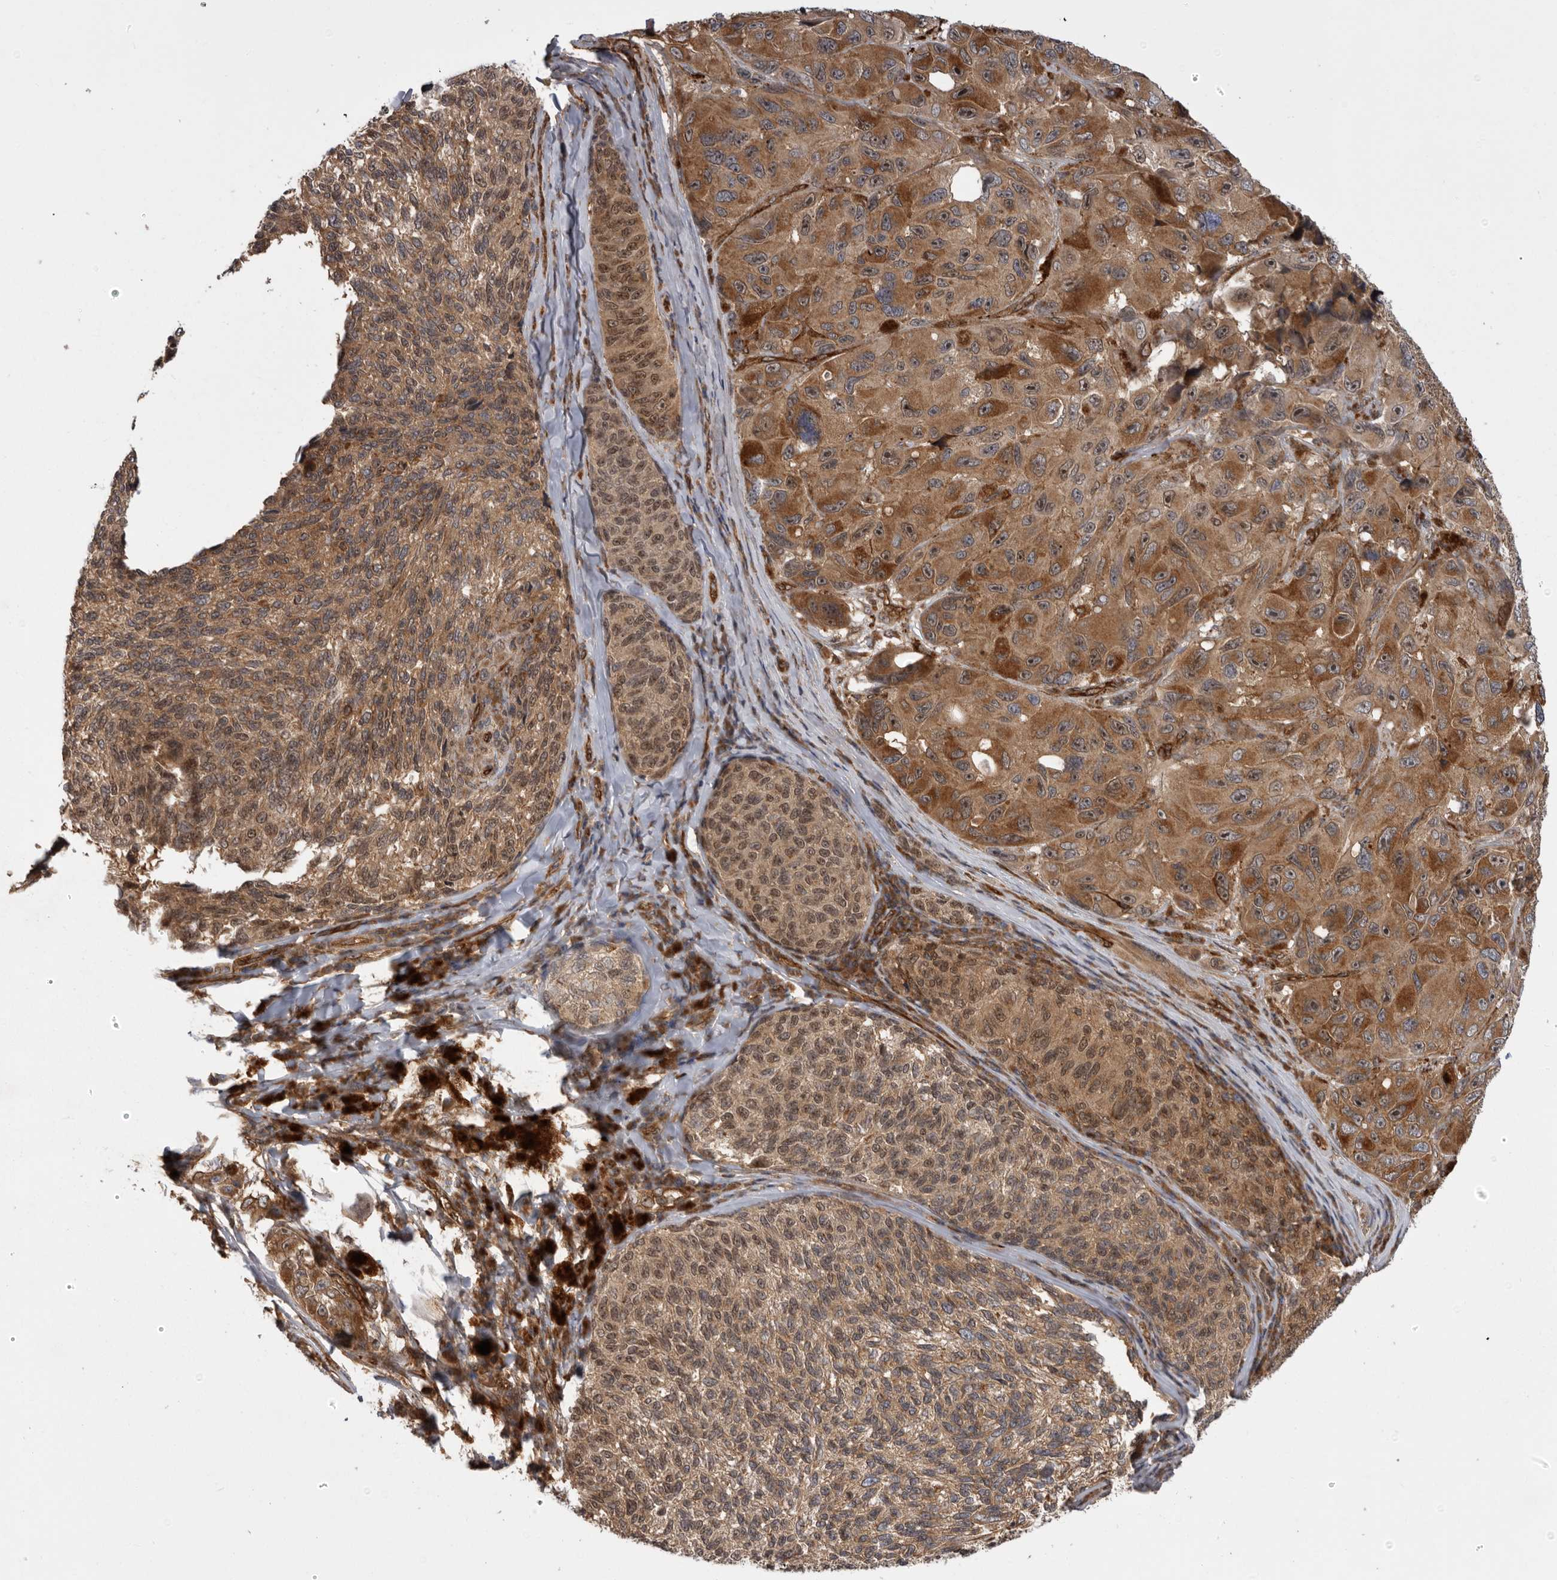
{"staining": {"intensity": "moderate", "quantity": ">75%", "location": "cytoplasmic/membranous,nuclear"}, "tissue": "melanoma", "cell_type": "Tumor cells", "image_type": "cancer", "snomed": [{"axis": "morphology", "description": "Malignant melanoma, NOS"}, {"axis": "topography", "description": "Skin"}], "caption": "DAB immunohistochemical staining of human melanoma reveals moderate cytoplasmic/membranous and nuclear protein expression in about >75% of tumor cells.", "gene": "DHDDS", "patient": {"sex": "female", "age": 73}}